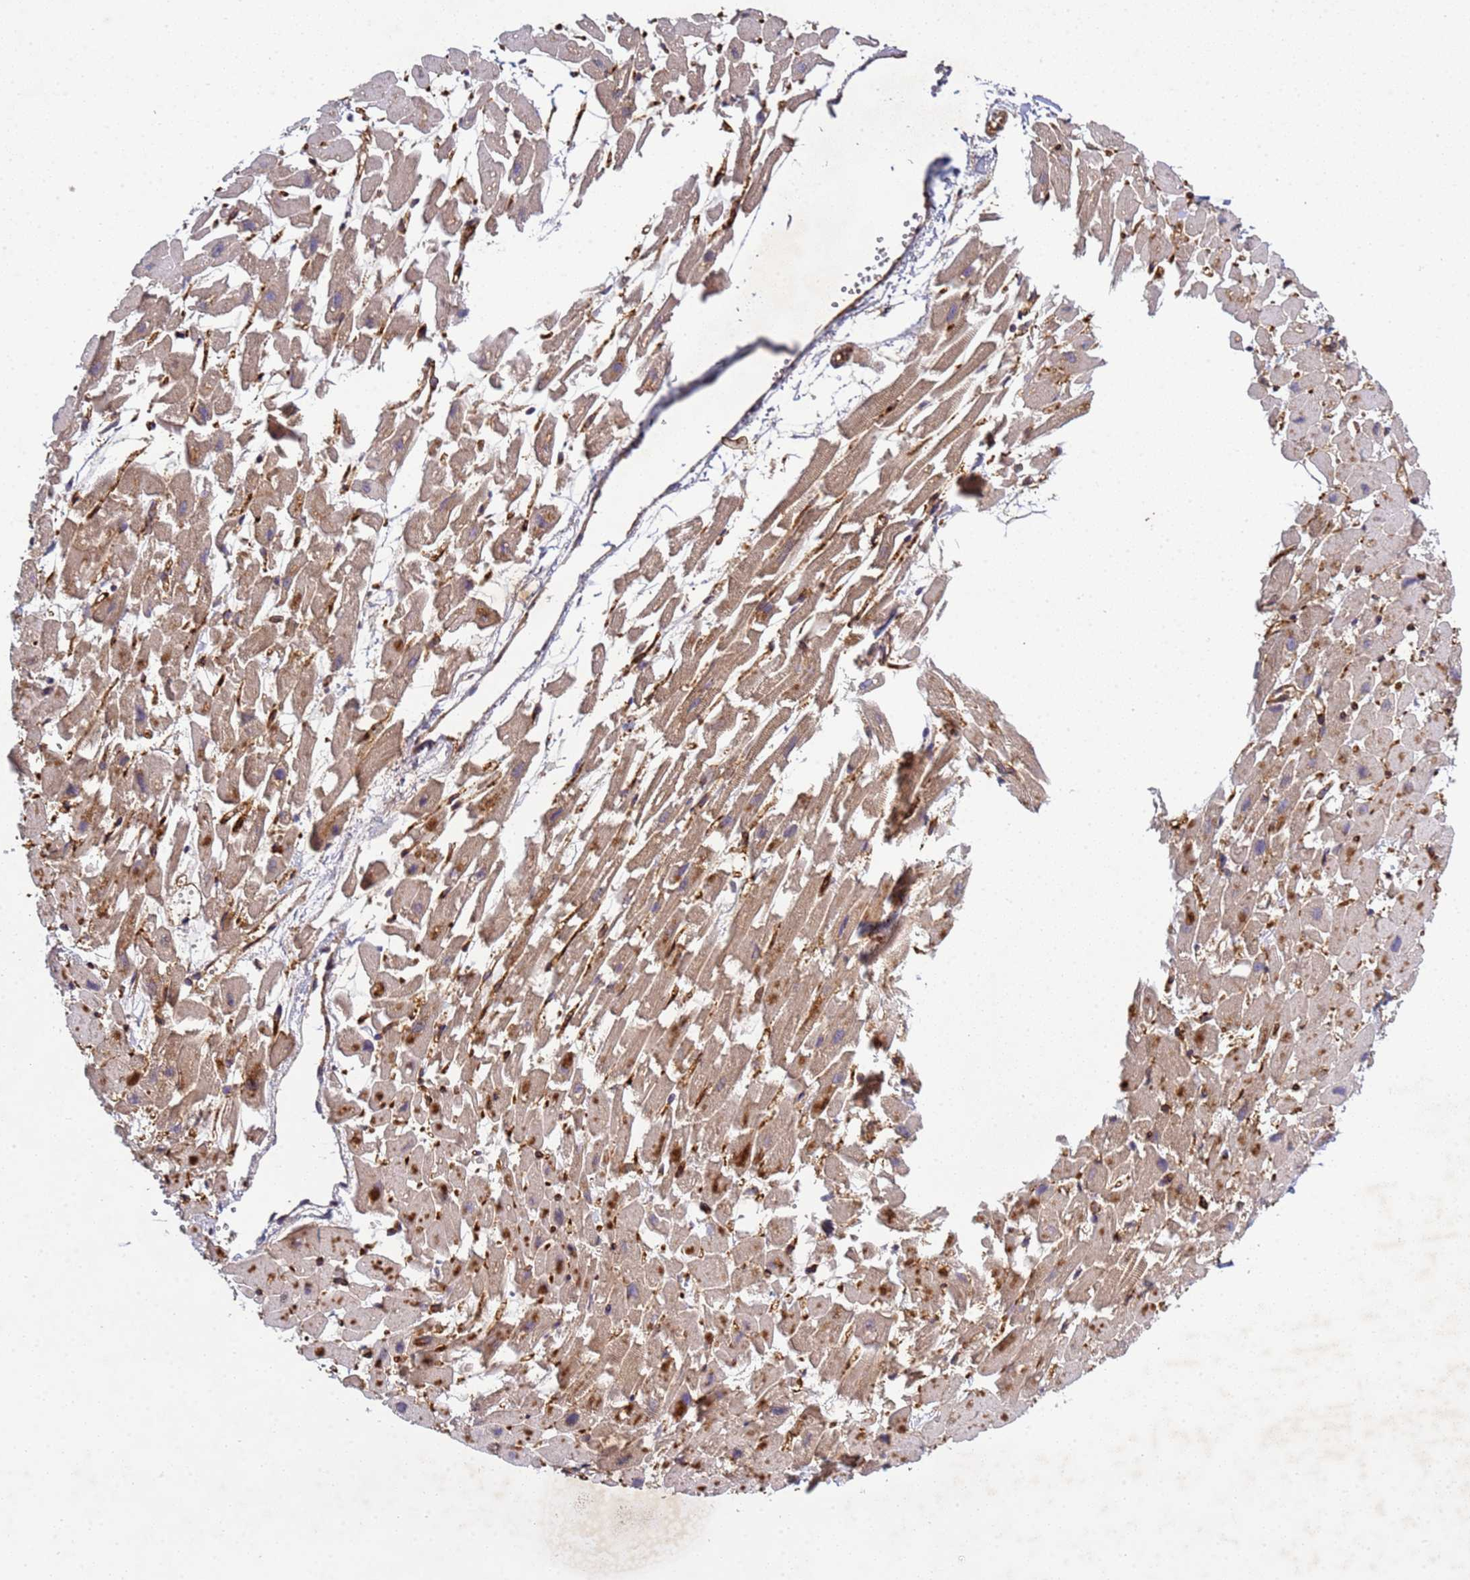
{"staining": {"intensity": "weak", "quantity": "25%-75%", "location": "cytoplasmic/membranous"}, "tissue": "heart muscle", "cell_type": "Cardiomyocytes", "image_type": "normal", "snomed": [{"axis": "morphology", "description": "Normal tissue, NOS"}, {"axis": "topography", "description": "Heart"}], "caption": "Cardiomyocytes exhibit weak cytoplasmic/membranous positivity in about 25%-75% of cells in unremarkable heart muscle. The protein is shown in brown color, while the nuclei are stained blue.", "gene": "C8orf34", "patient": {"sex": "female", "age": 64}}